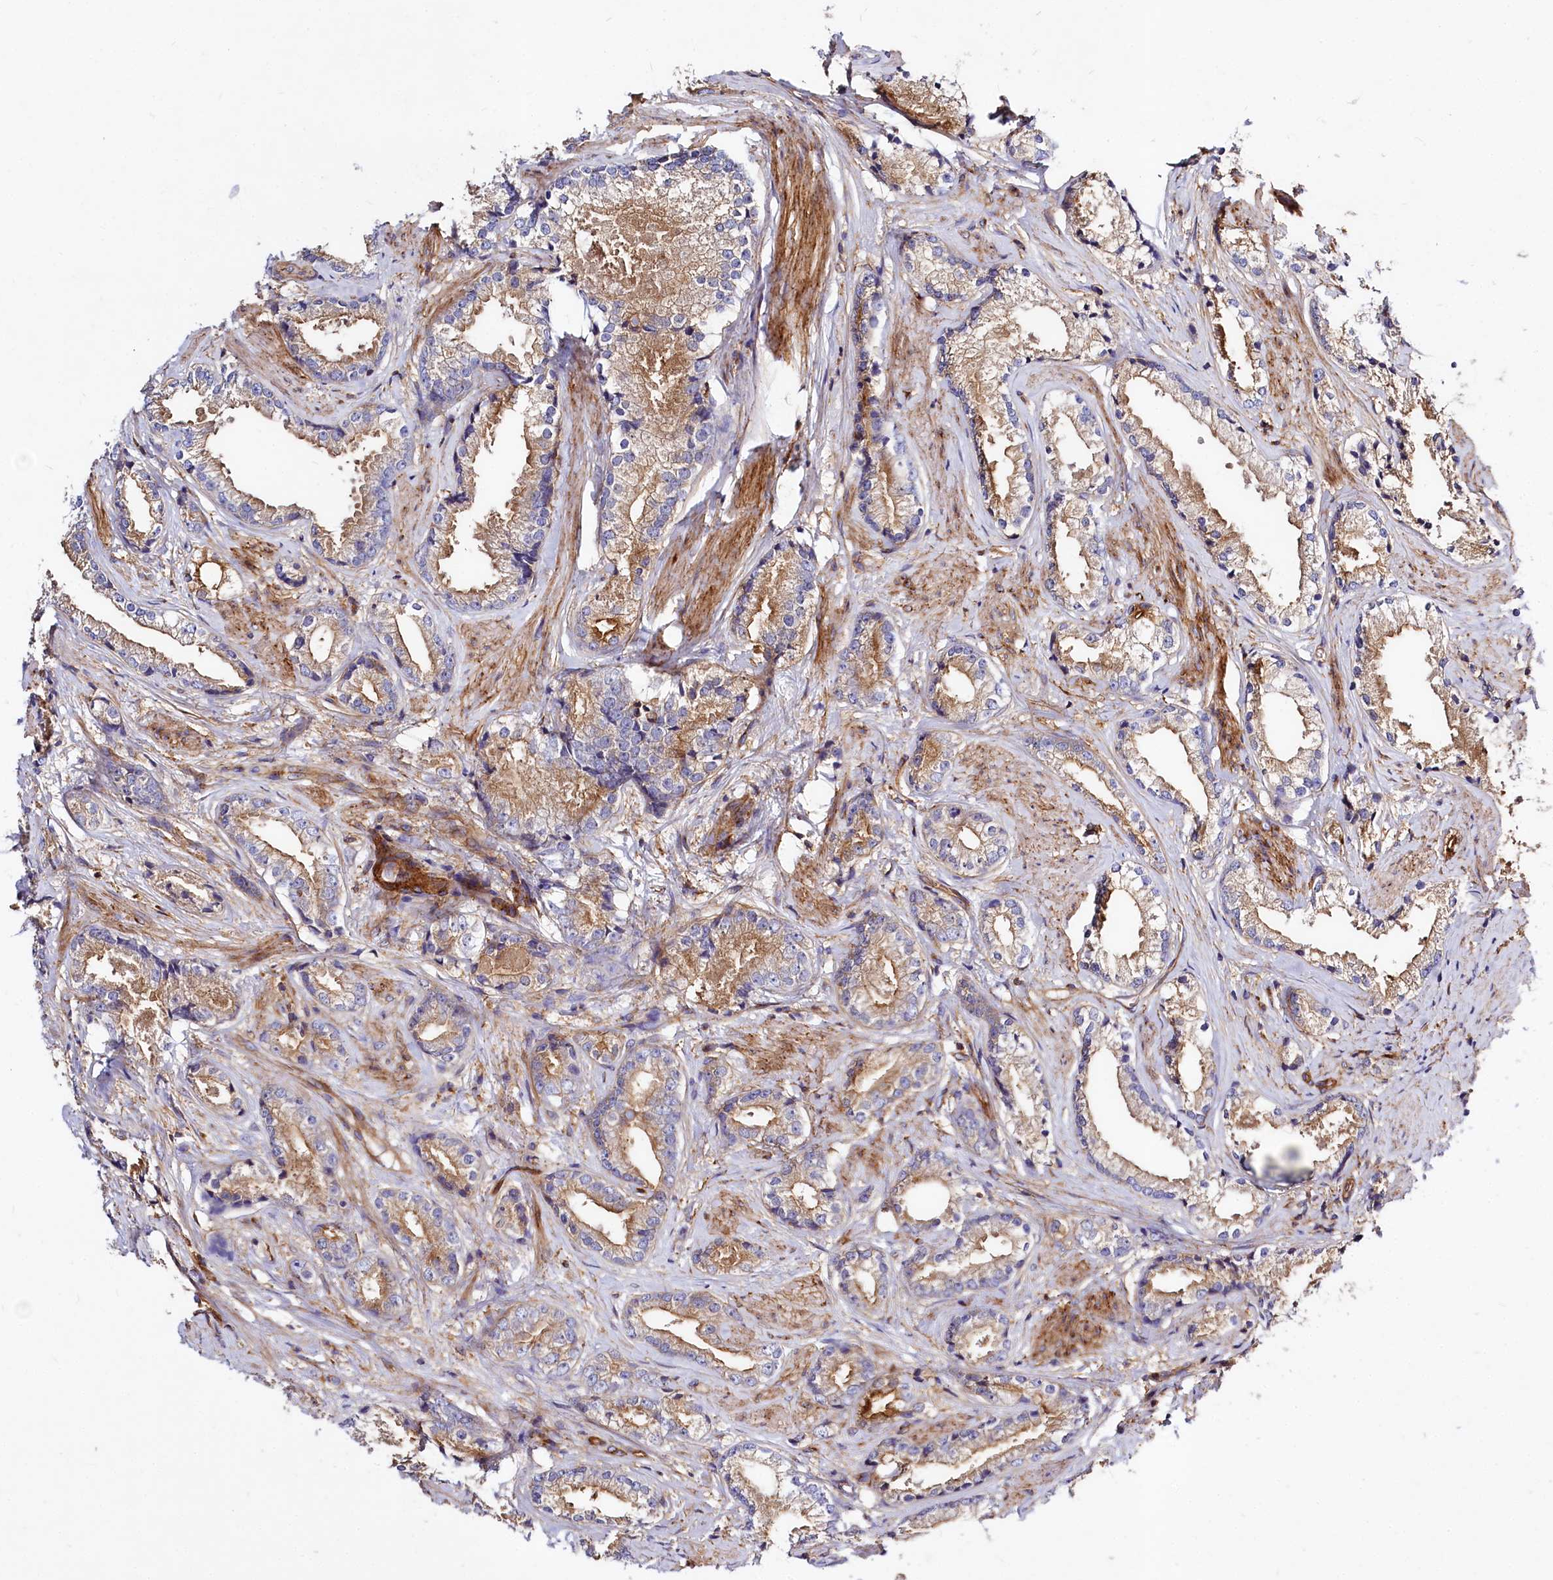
{"staining": {"intensity": "moderate", "quantity": "25%-75%", "location": "cytoplasmic/membranous"}, "tissue": "prostate cancer", "cell_type": "Tumor cells", "image_type": "cancer", "snomed": [{"axis": "morphology", "description": "Adenocarcinoma, High grade"}, {"axis": "topography", "description": "Prostate"}], "caption": "Prostate high-grade adenocarcinoma stained for a protein (brown) demonstrates moderate cytoplasmic/membranous positive expression in approximately 25%-75% of tumor cells.", "gene": "ANO6", "patient": {"sex": "male", "age": 66}}